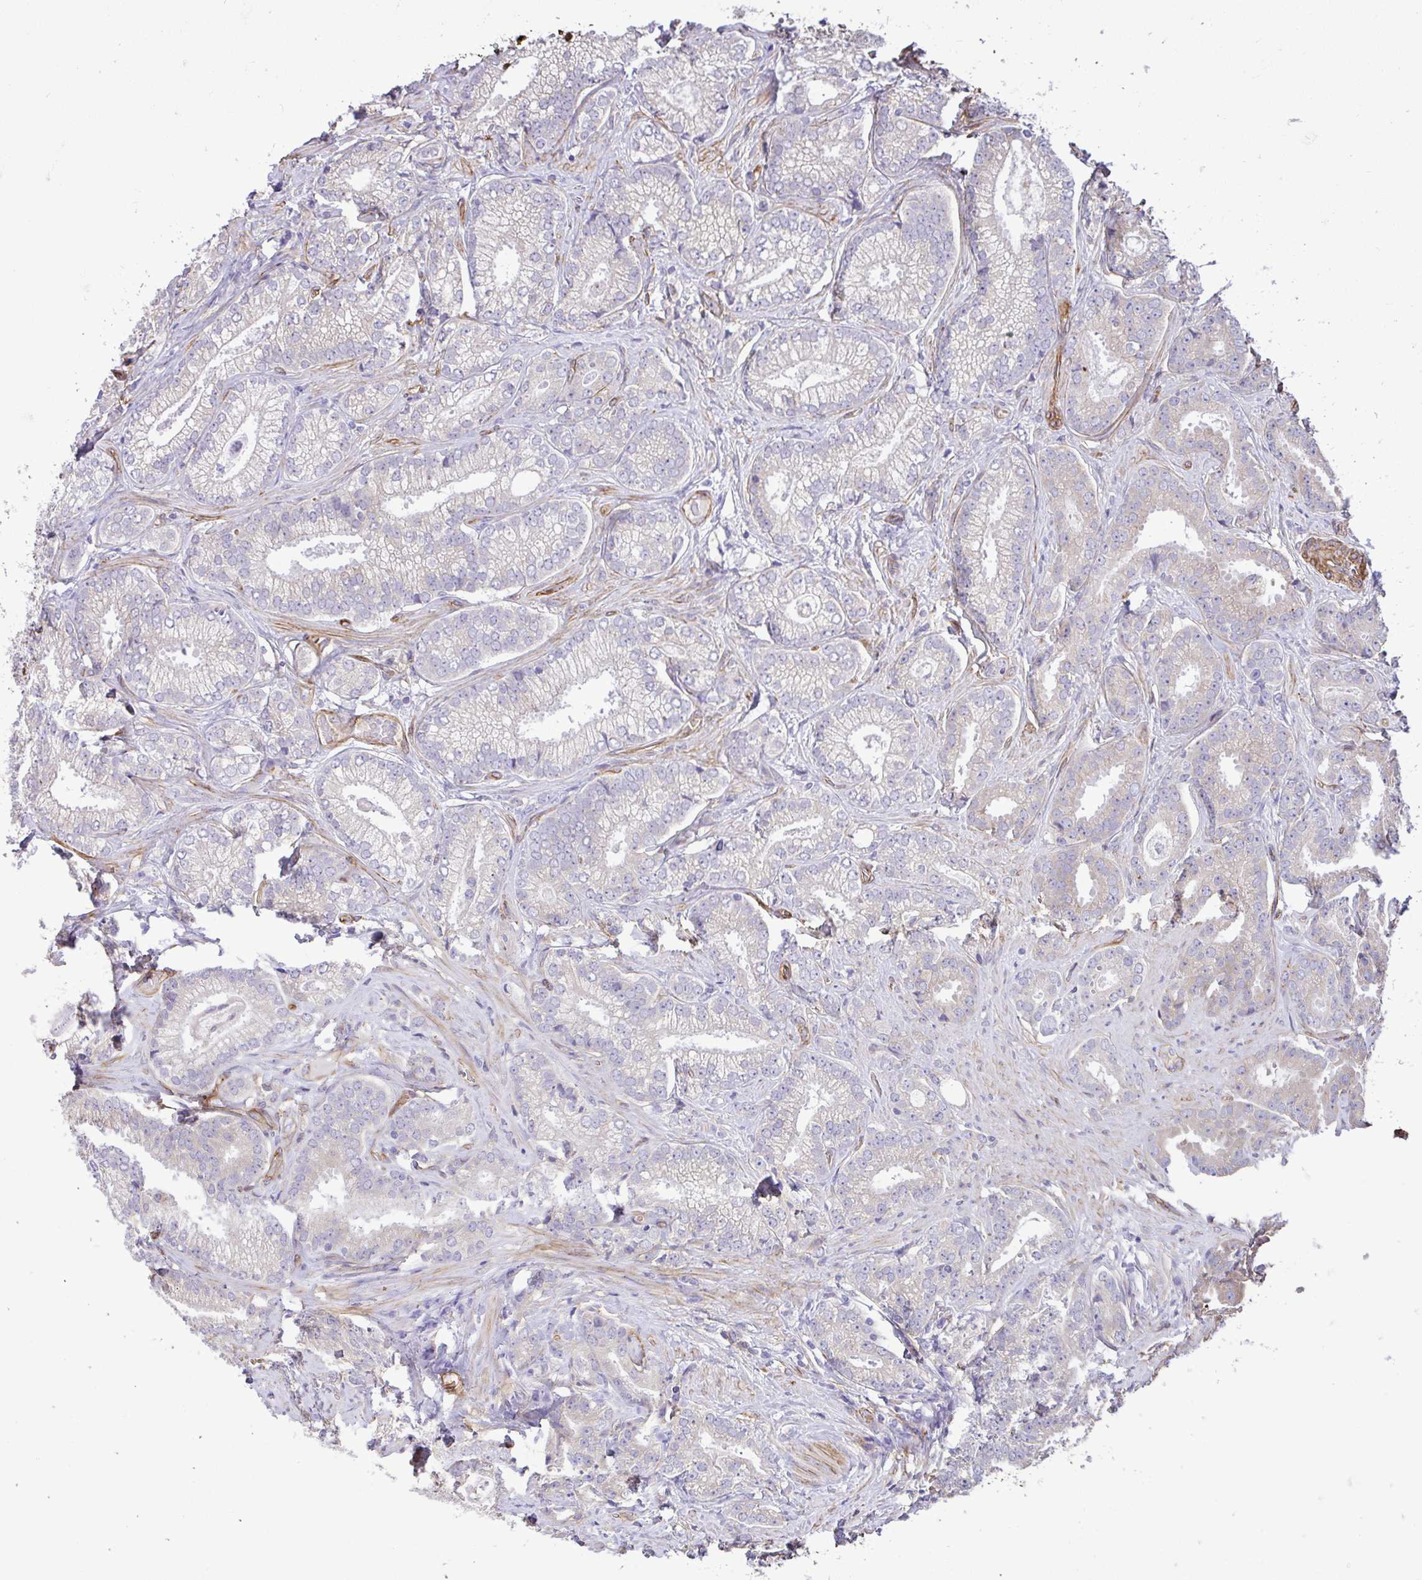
{"staining": {"intensity": "negative", "quantity": "none", "location": "none"}, "tissue": "prostate cancer", "cell_type": "Tumor cells", "image_type": "cancer", "snomed": [{"axis": "morphology", "description": "Adenocarcinoma, Low grade"}, {"axis": "topography", "description": "Prostate"}], "caption": "This histopathology image is of adenocarcinoma (low-grade) (prostate) stained with immunohistochemistry to label a protein in brown with the nuclei are counter-stained blue. There is no staining in tumor cells.", "gene": "PTPRK", "patient": {"sex": "male", "age": 63}}